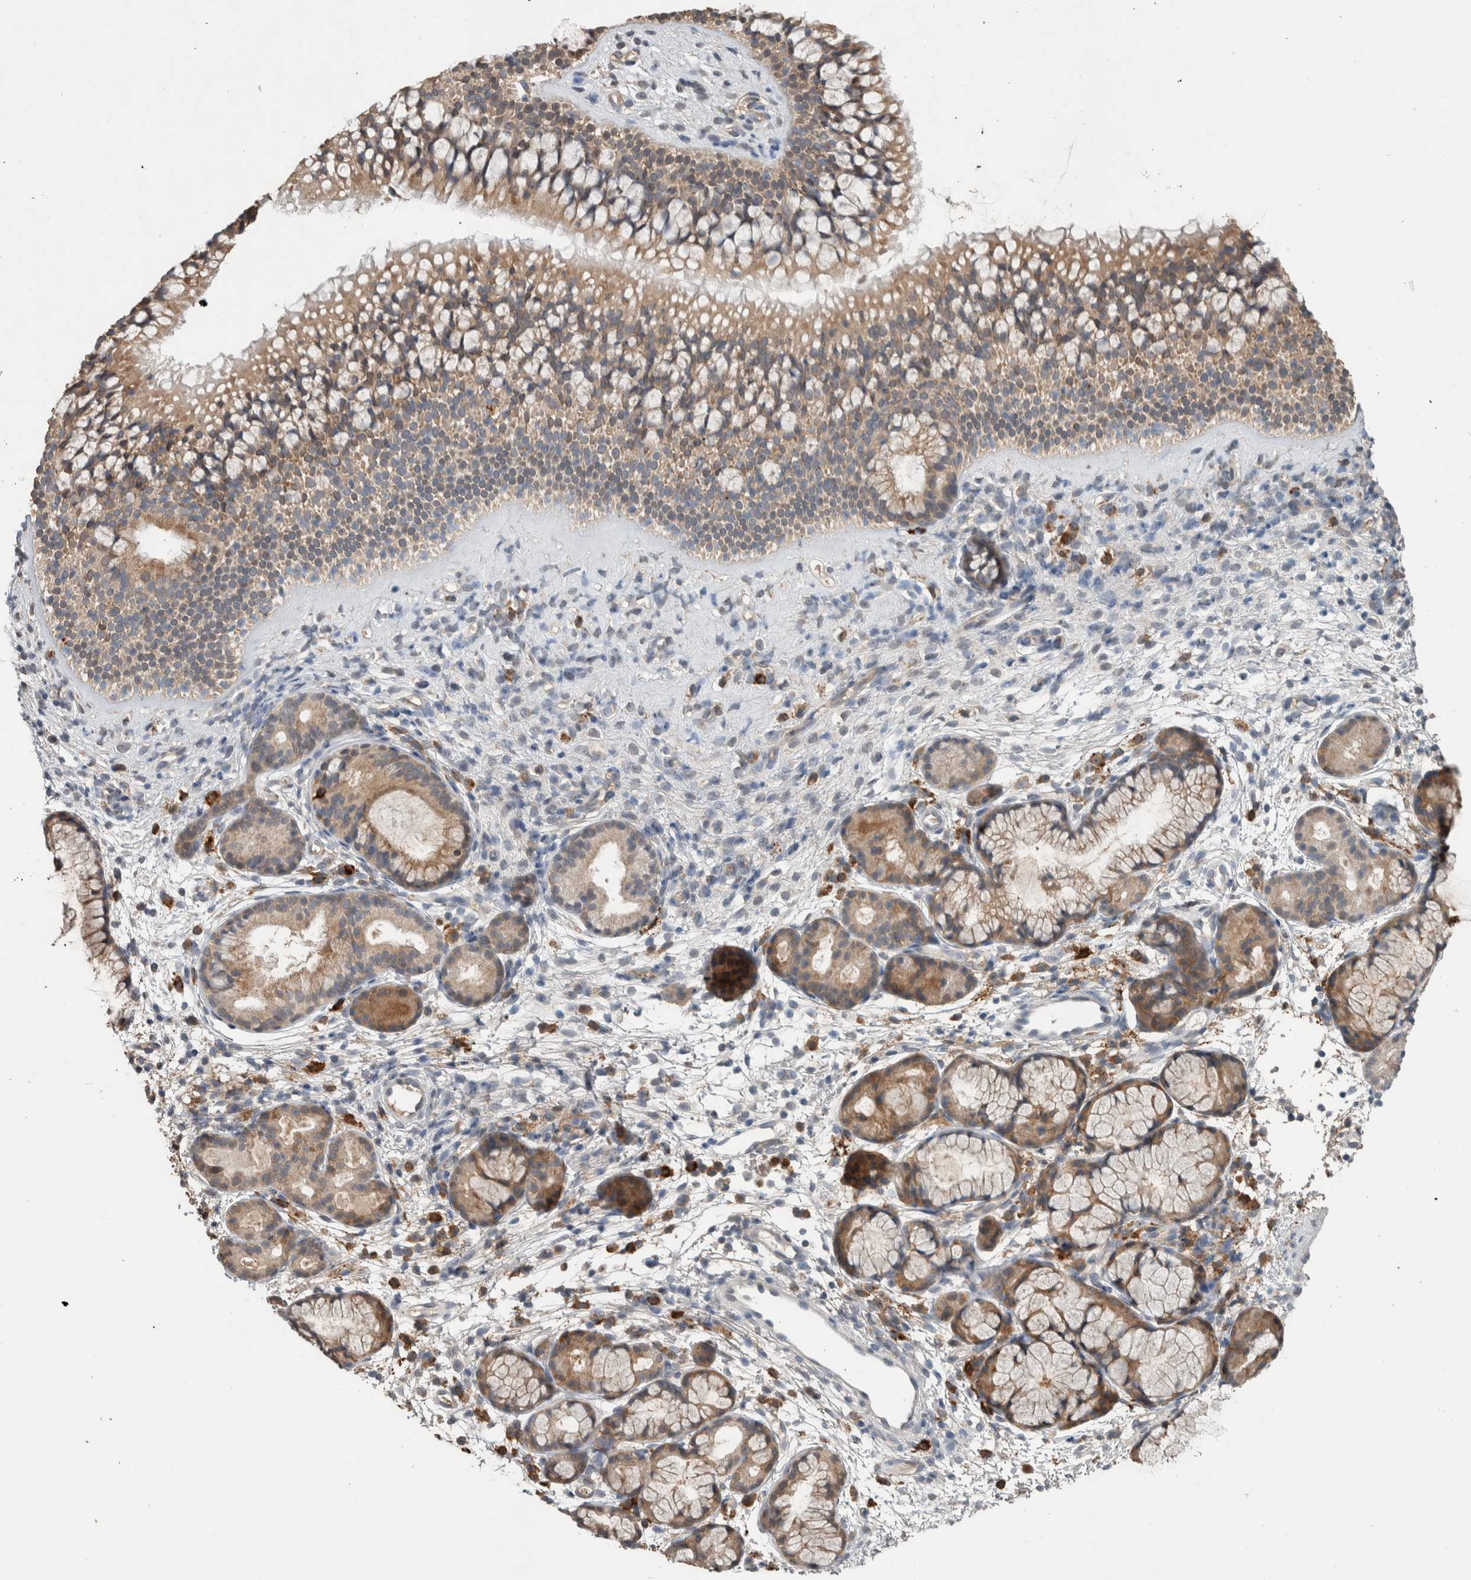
{"staining": {"intensity": "moderate", "quantity": ">75%", "location": "cytoplasmic/membranous"}, "tissue": "nasopharynx", "cell_type": "Respiratory epithelial cells", "image_type": "normal", "snomed": [{"axis": "morphology", "description": "Normal tissue, NOS"}, {"axis": "morphology", "description": "Inflammation, NOS"}, {"axis": "topography", "description": "Nasopharynx"}], "caption": "Nasopharynx stained for a protein (brown) exhibits moderate cytoplasmic/membranous positive staining in about >75% of respiratory epithelial cells.", "gene": "ADGRL3", "patient": {"sex": "female", "age": 19}}